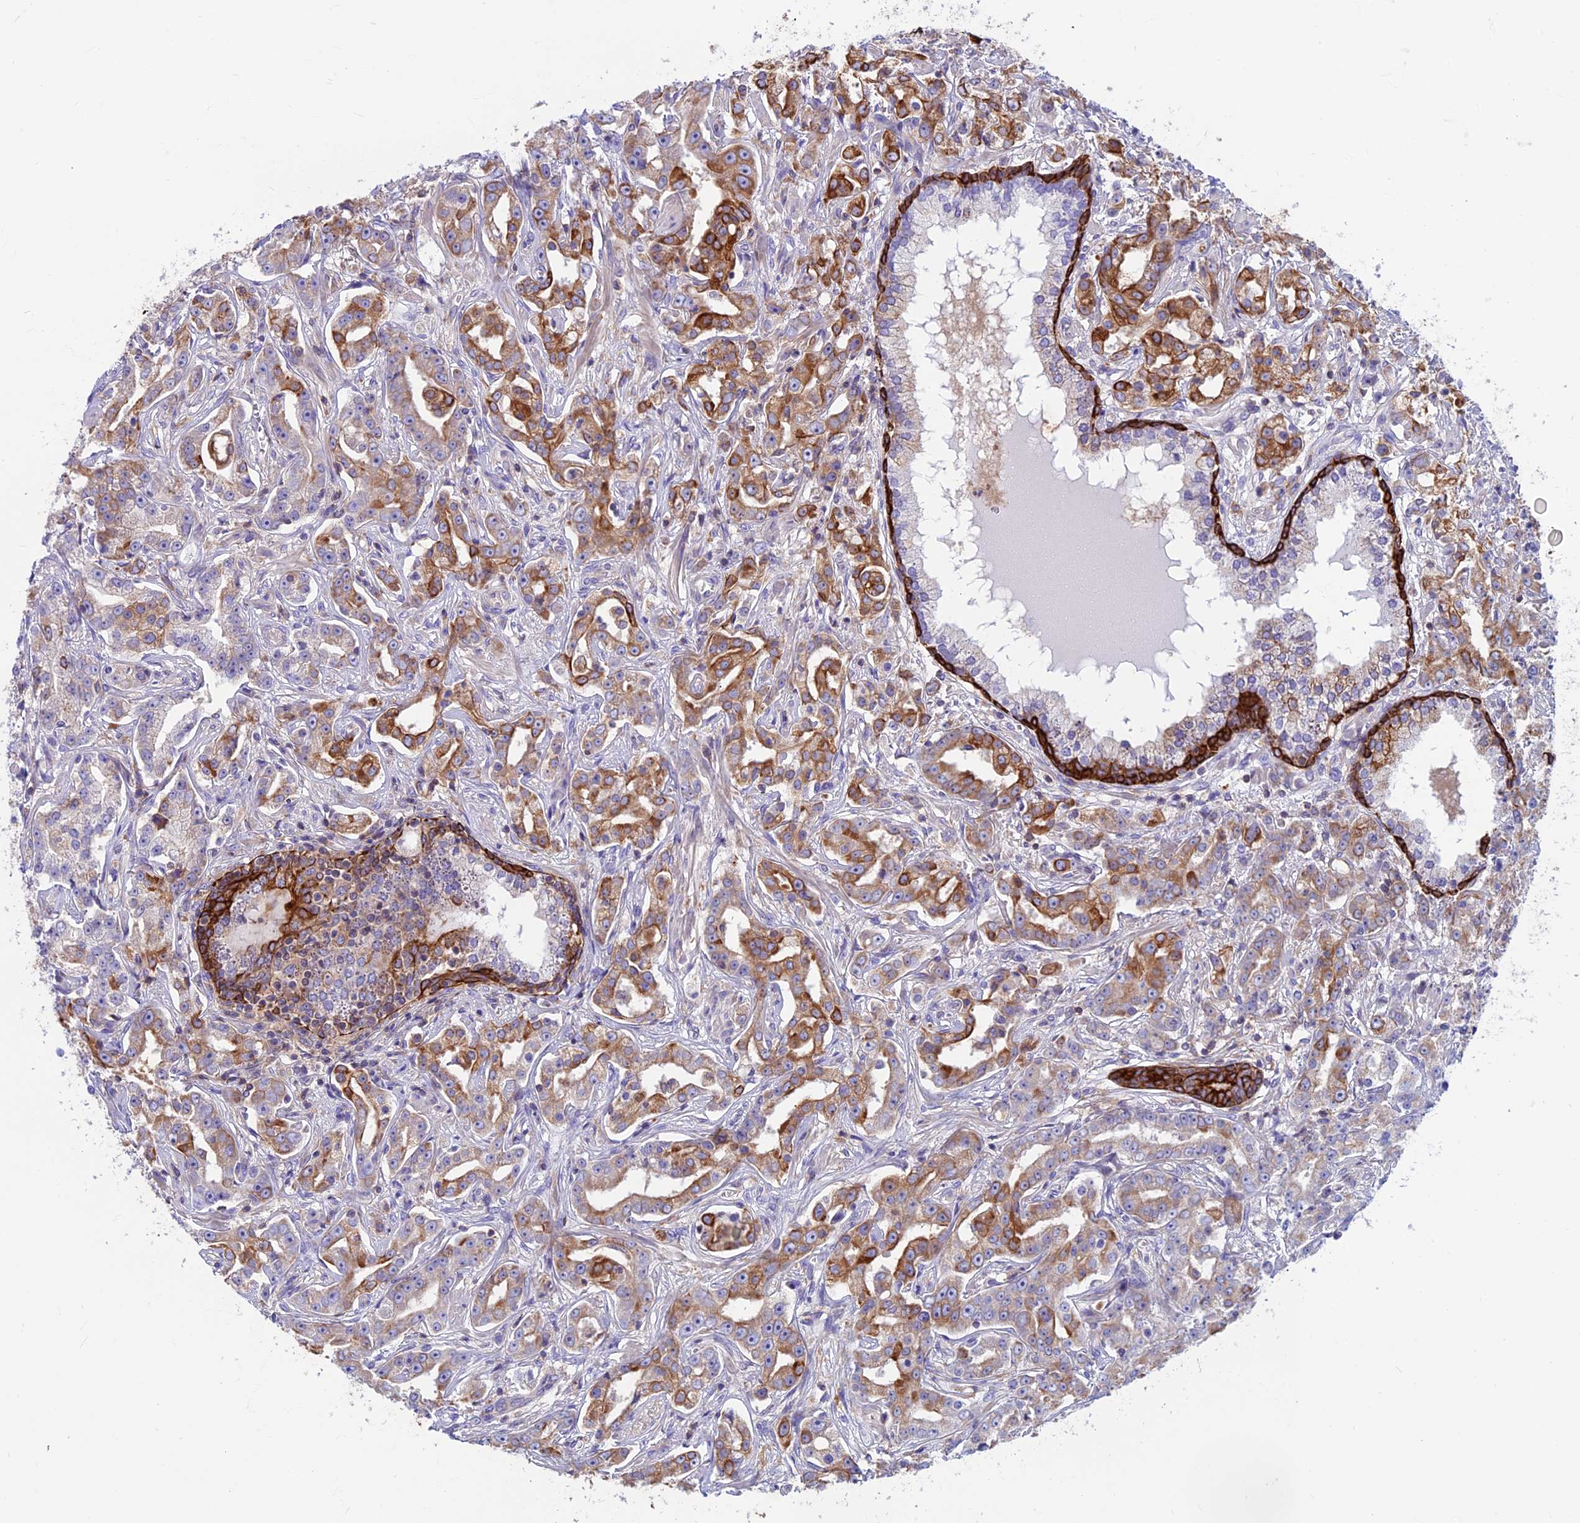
{"staining": {"intensity": "moderate", "quantity": "25%-75%", "location": "cytoplasmic/membranous"}, "tissue": "prostate cancer", "cell_type": "Tumor cells", "image_type": "cancer", "snomed": [{"axis": "morphology", "description": "Adenocarcinoma, High grade"}, {"axis": "topography", "description": "Prostate"}], "caption": "Brown immunohistochemical staining in prostate adenocarcinoma (high-grade) shows moderate cytoplasmic/membranous staining in approximately 25%-75% of tumor cells. The protein of interest is stained brown, and the nuclei are stained in blue (DAB IHC with brightfield microscopy, high magnification).", "gene": "CDAN1", "patient": {"sex": "male", "age": 63}}